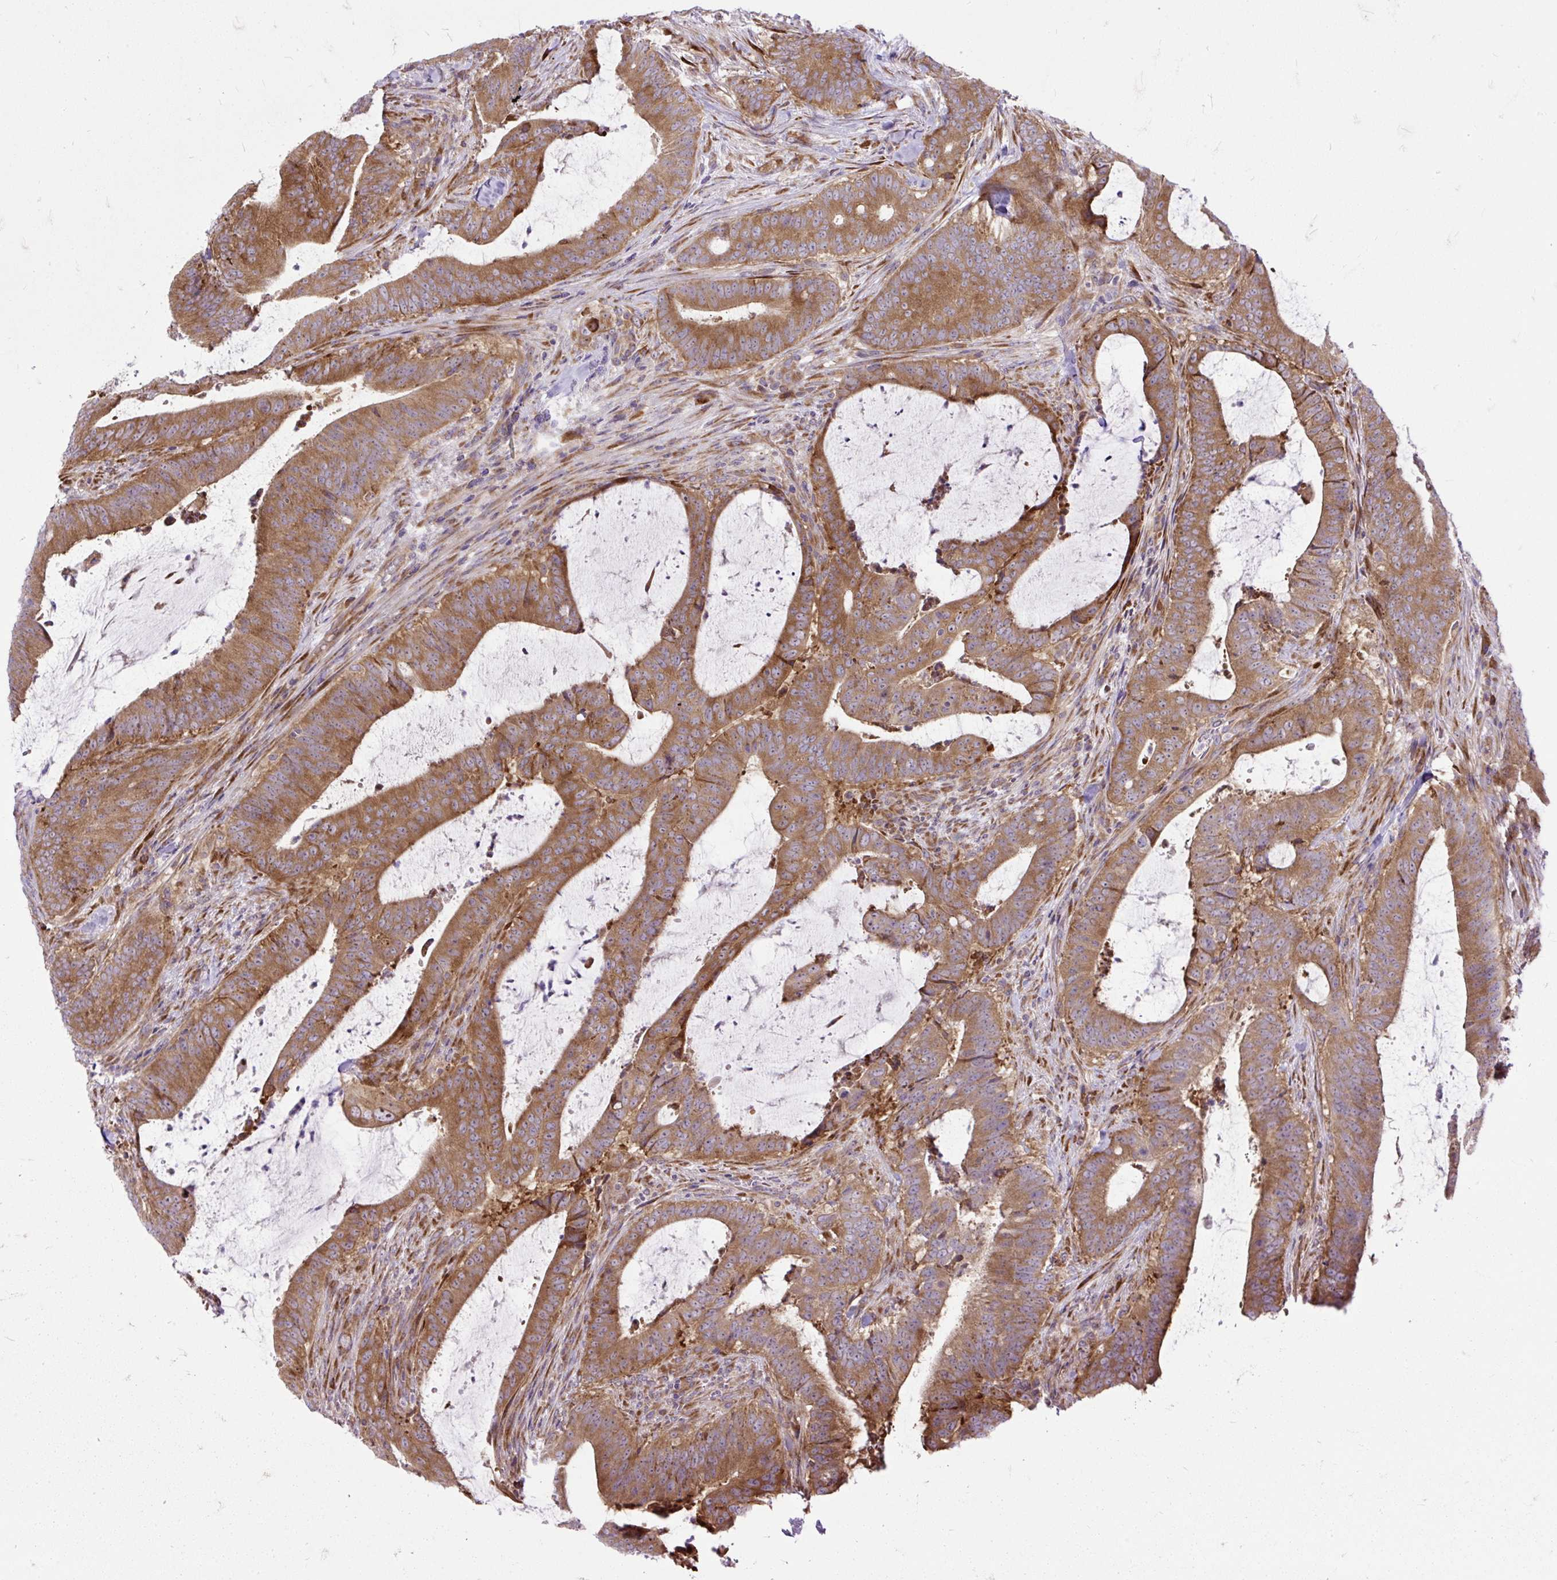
{"staining": {"intensity": "moderate", "quantity": ">75%", "location": "cytoplasmic/membranous"}, "tissue": "colorectal cancer", "cell_type": "Tumor cells", "image_type": "cancer", "snomed": [{"axis": "morphology", "description": "Adenocarcinoma, NOS"}, {"axis": "topography", "description": "Colon"}], "caption": "DAB immunohistochemical staining of human adenocarcinoma (colorectal) exhibits moderate cytoplasmic/membranous protein staining in about >75% of tumor cells. The staining was performed using DAB (3,3'-diaminobenzidine), with brown indicating positive protein expression. Nuclei are stained blue with hematoxylin.", "gene": "RPS5", "patient": {"sex": "female", "age": 43}}